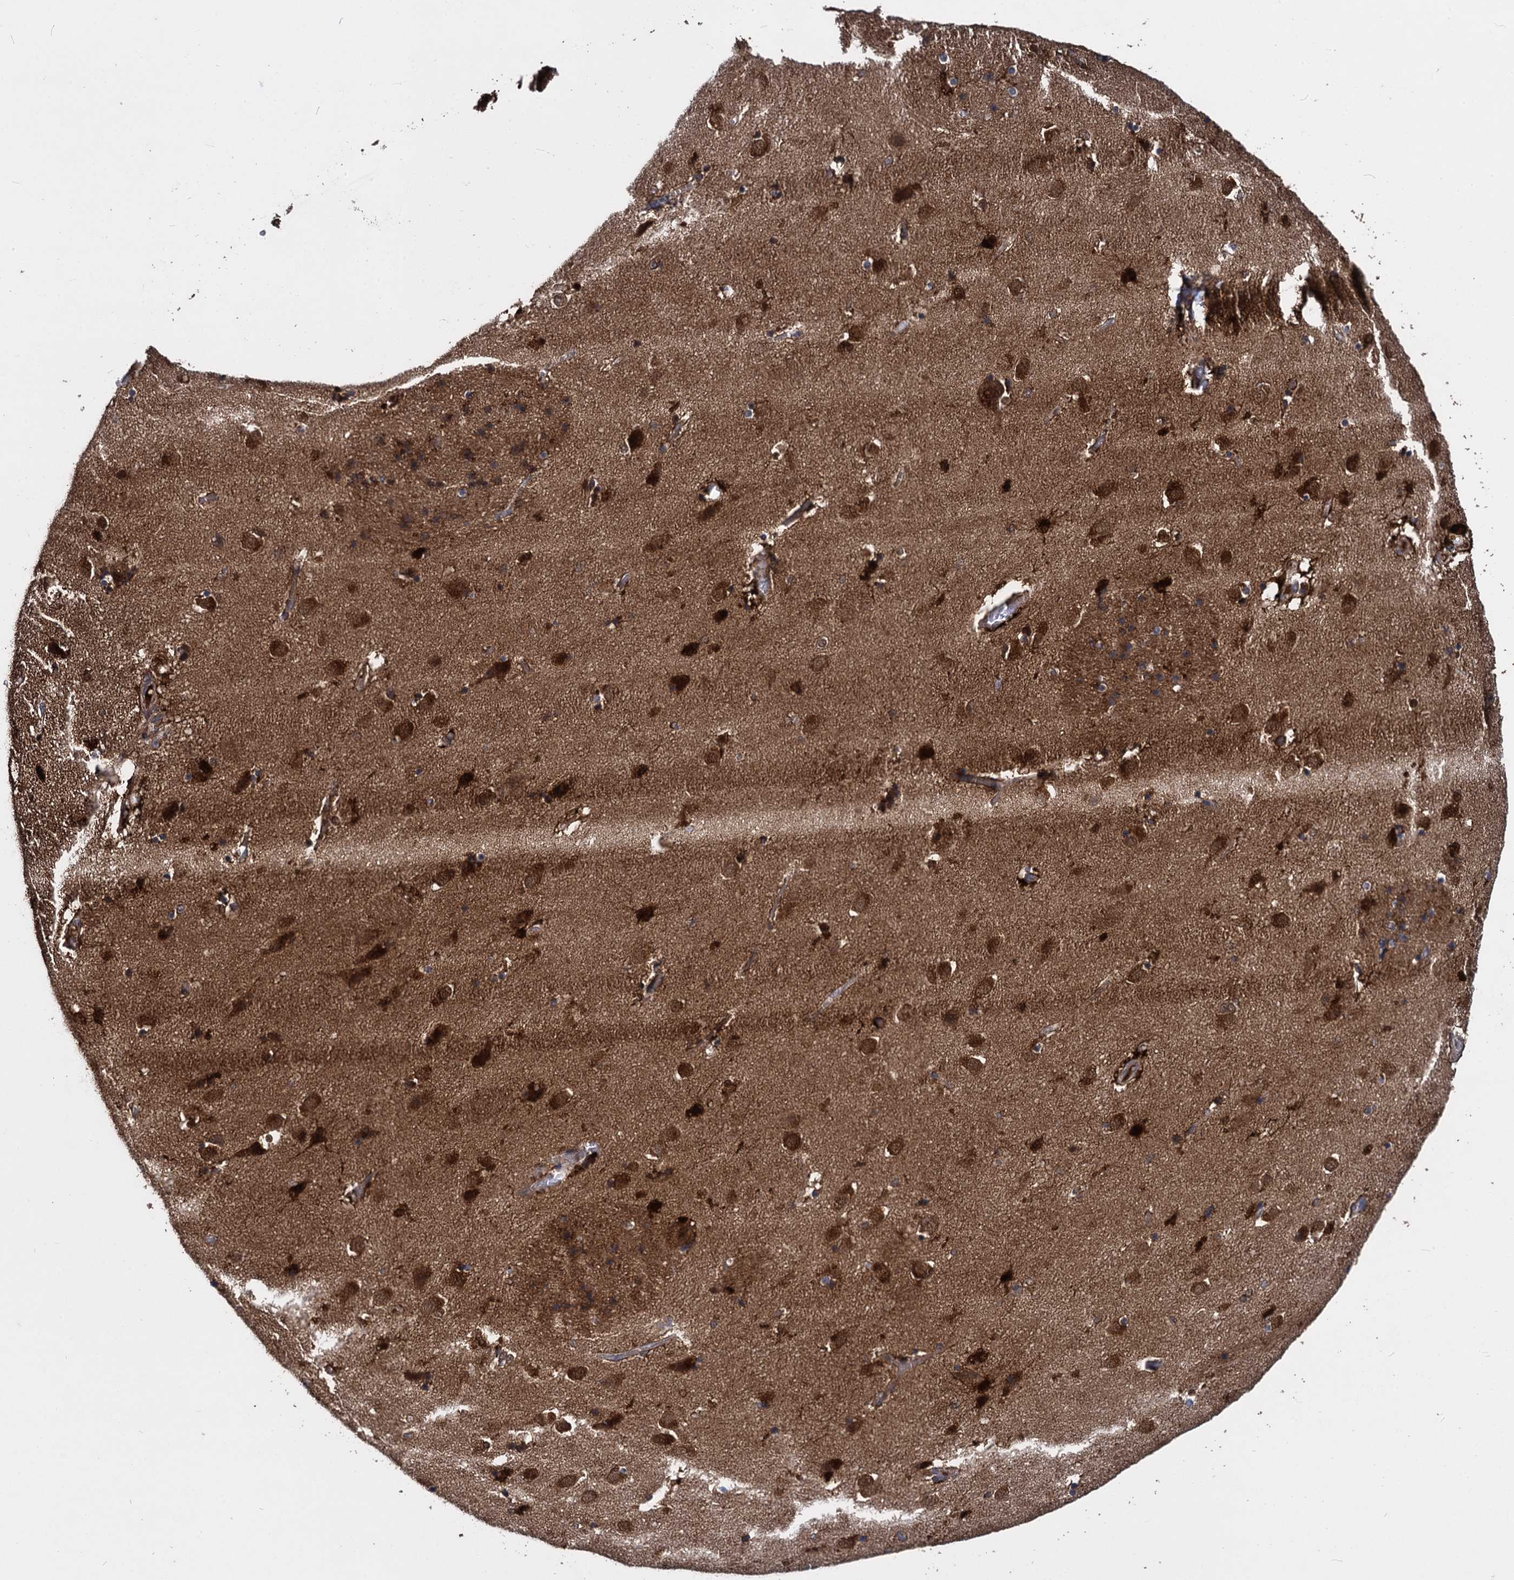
{"staining": {"intensity": "moderate", "quantity": "25%-75%", "location": "cytoplasmic/membranous"}, "tissue": "caudate", "cell_type": "Glial cells", "image_type": "normal", "snomed": [{"axis": "morphology", "description": "Normal tissue, NOS"}, {"axis": "topography", "description": "Lateral ventricle wall"}], "caption": "A photomicrograph of human caudate stained for a protein demonstrates moderate cytoplasmic/membranous brown staining in glial cells.", "gene": "GSTM3", "patient": {"sex": "male", "age": 70}}